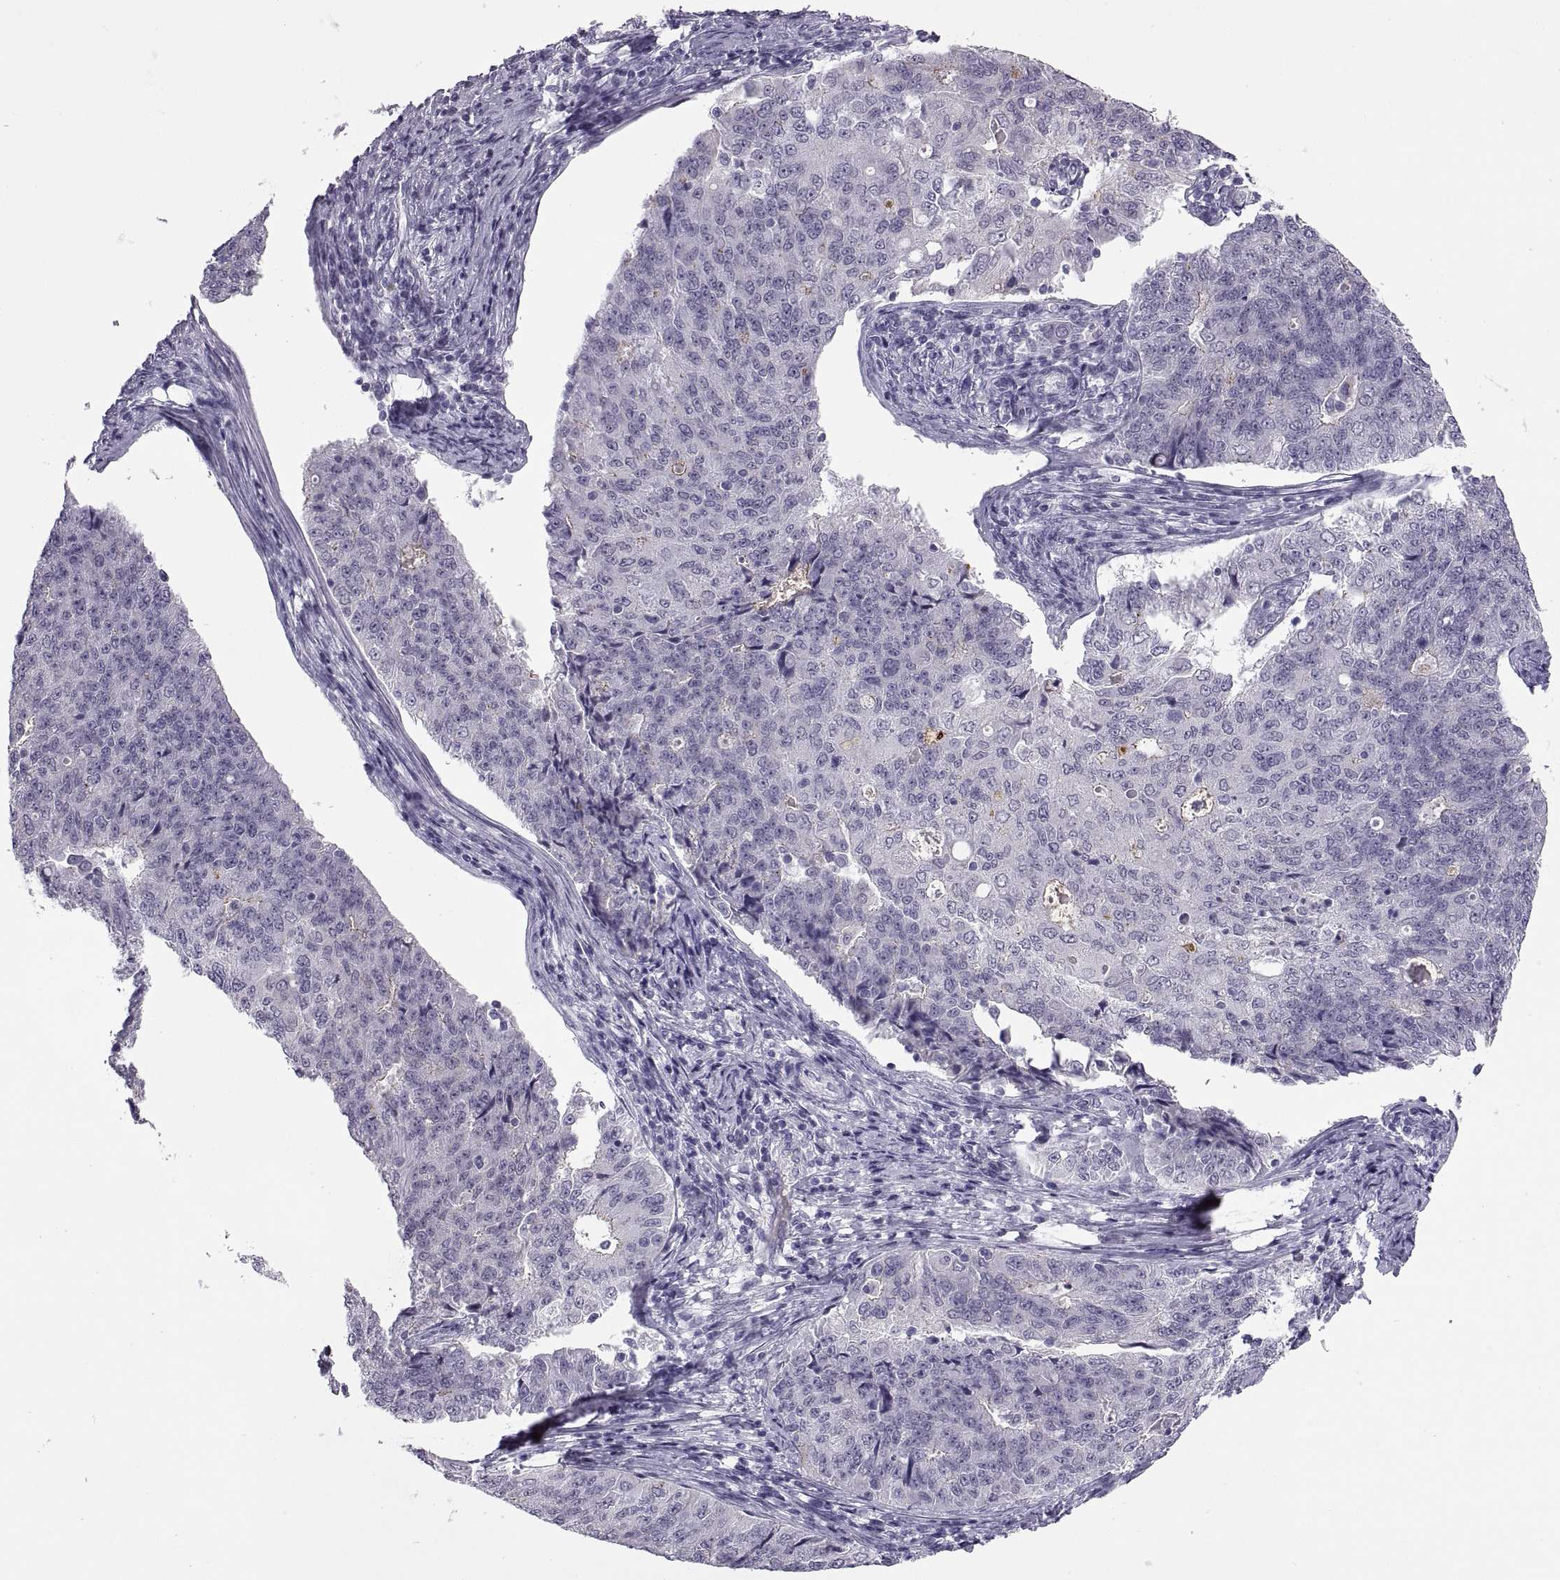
{"staining": {"intensity": "negative", "quantity": "none", "location": "none"}, "tissue": "endometrial cancer", "cell_type": "Tumor cells", "image_type": "cancer", "snomed": [{"axis": "morphology", "description": "Adenocarcinoma, NOS"}, {"axis": "topography", "description": "Endometrium"}], "caption": "Immunohistochemical staining of human endometrial cancer demonstrates no significant staining in tumor cells.", "gene": "QRICH2", "patient": {"sex": "female", "age": 43}}